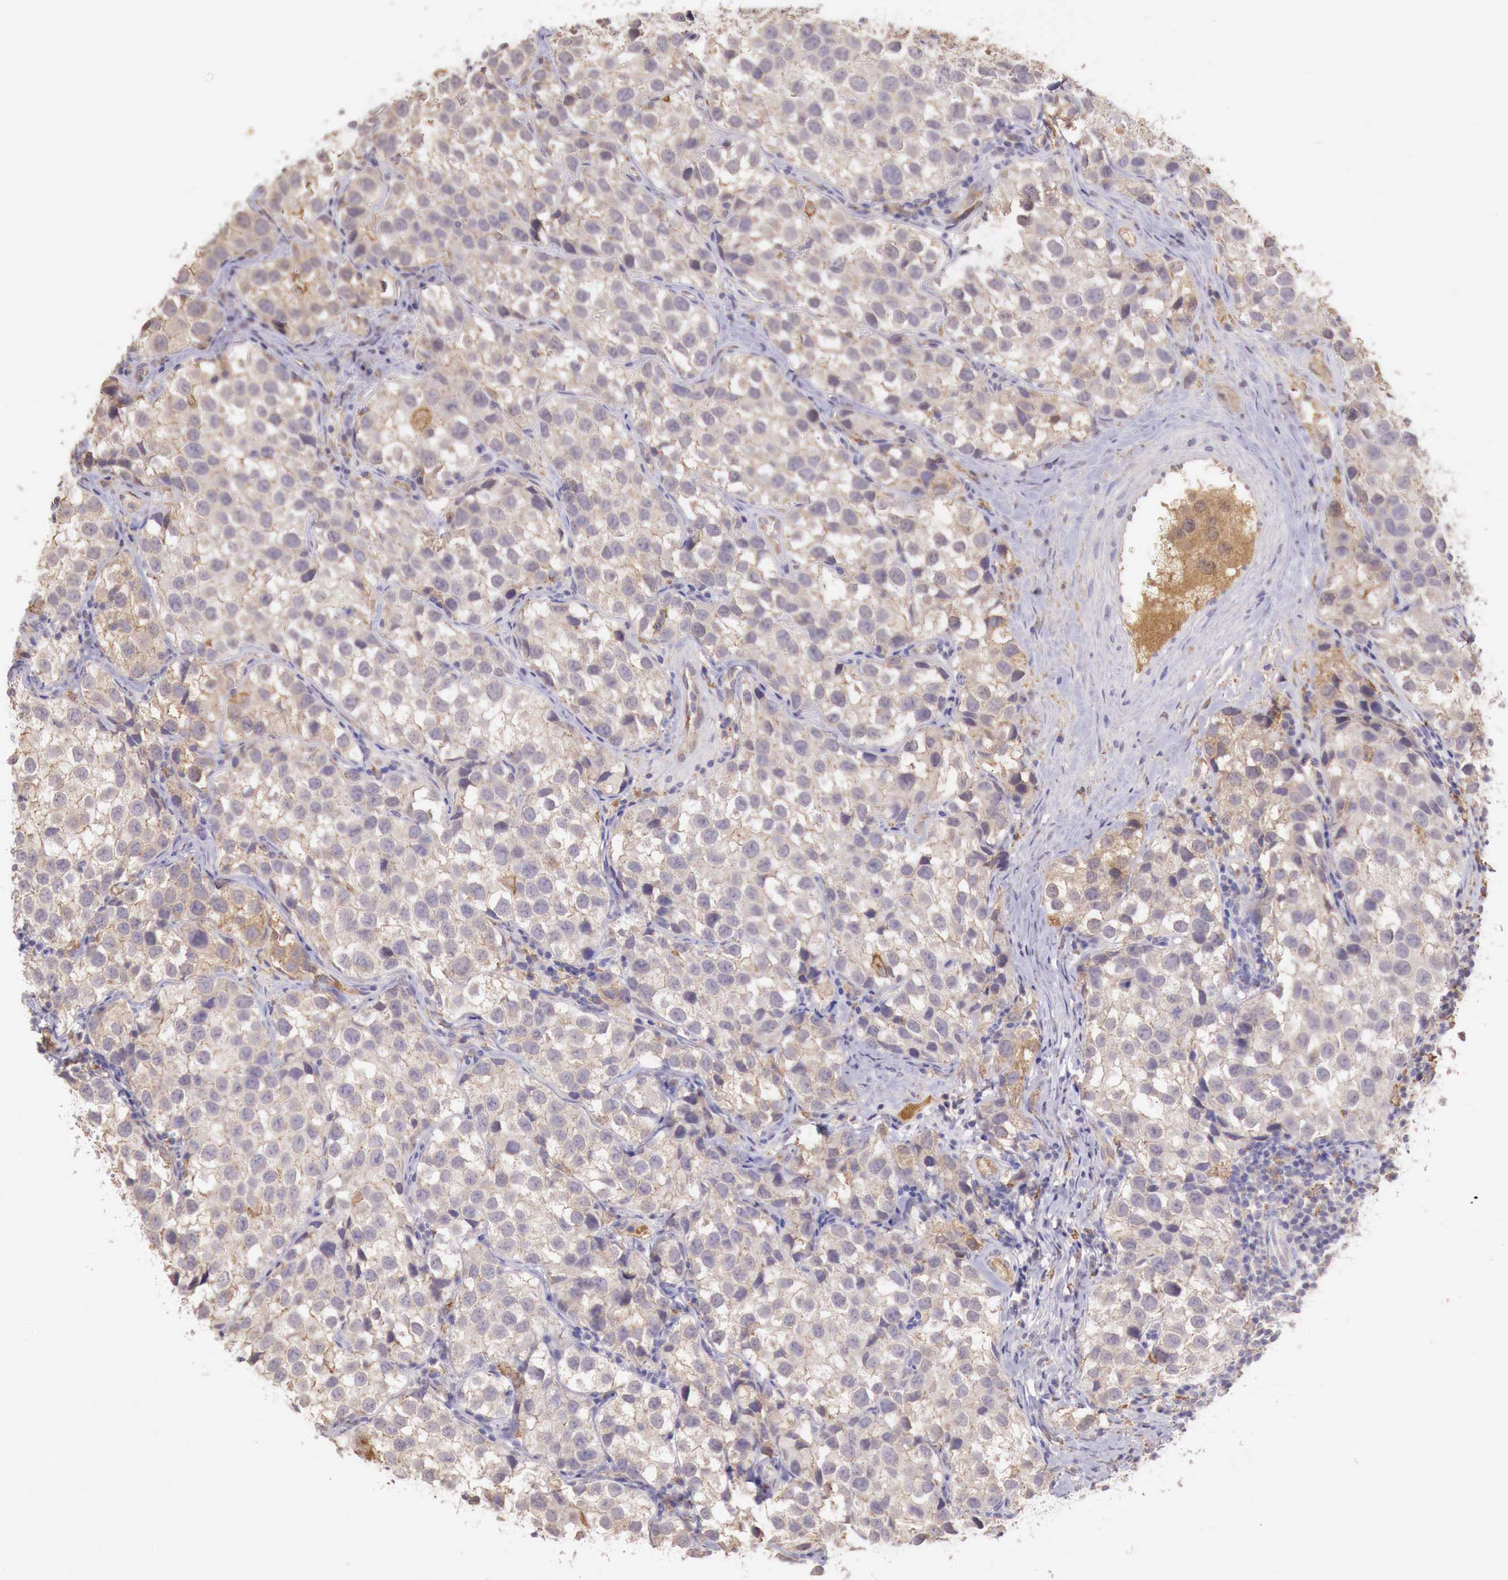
{"staining": {"intensity": "weak", "quantity": "25%-75%", "location": "cytoplasmic/membranous"}, "tissue": "testis cancer", "cell_type": "Tumor cells", "image_type": "cancer", "snomed": [{"axis": "morphology", "description": "Seminoma, NOS"}, {"axis": "topography", "description": "Testis"}], "caption": "Protein staining exhibits weak cytoplasmic/membranous staining in approximately 25%-75% of tumor cells in testis seminoma.", "gene": "CHRDL1", "patient": {"sex": "male", "age": 39}}